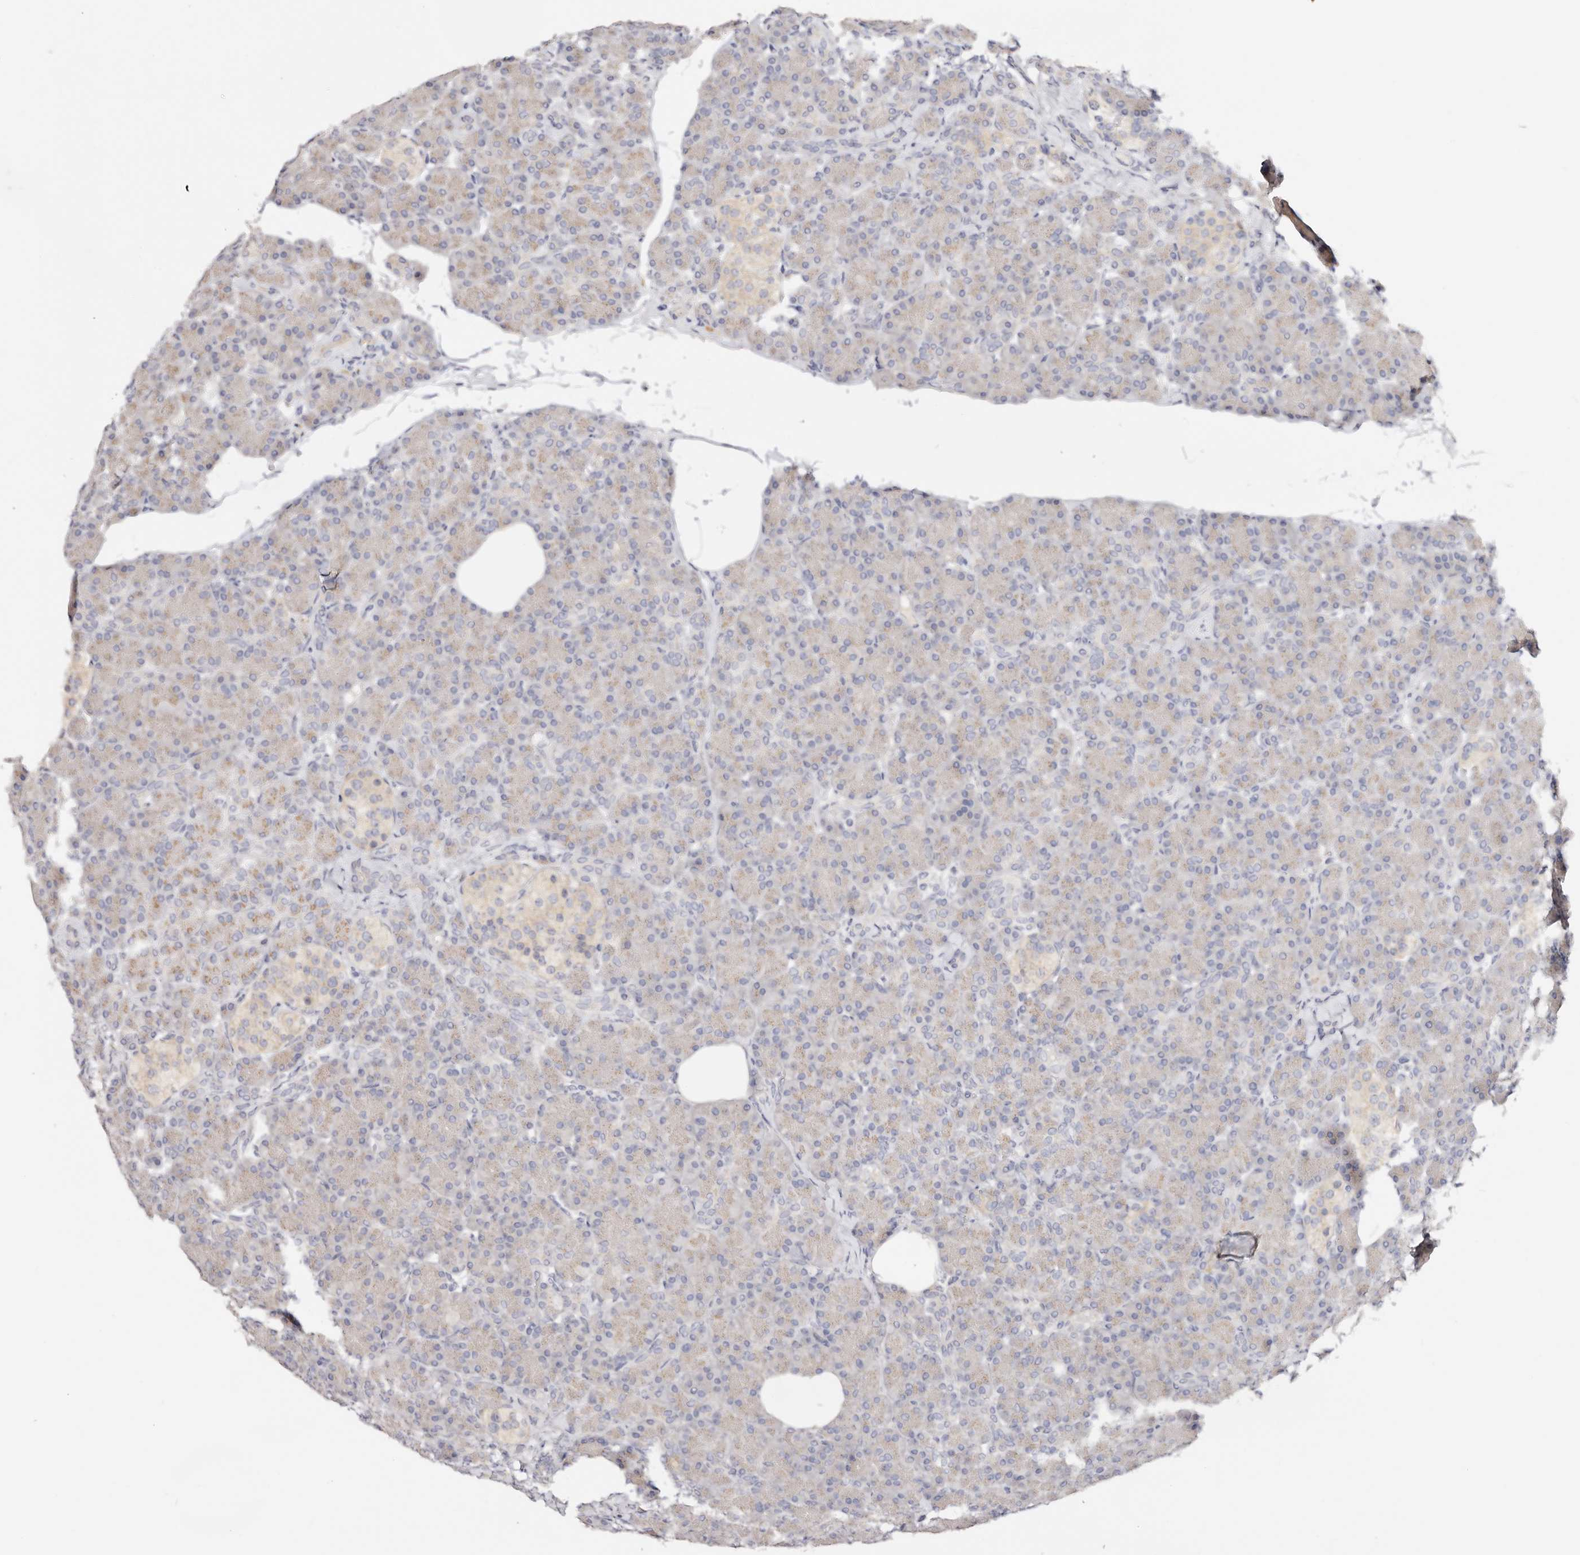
{"staining": {"intensity": "weak", "quantity": ">75%", "location": "cytoplasmic/membranous"}, "tissue": "pancreas", "cell_type": "Exocrine glandular cells", "image_type": "normal", "snomed": [{"axis": "morphology", "description": "Normal tissue, NOS"}, {"axis": "topography", "description": "Pancreas"}], "caption": "Exocrine glandular cells reveal low levels of weak cytoplasmic/membranous staining in about >75% of cells in unremarkable human pancreas.", "gene": "DNASE1", "patient": {"sex": "female", "age": 43}}